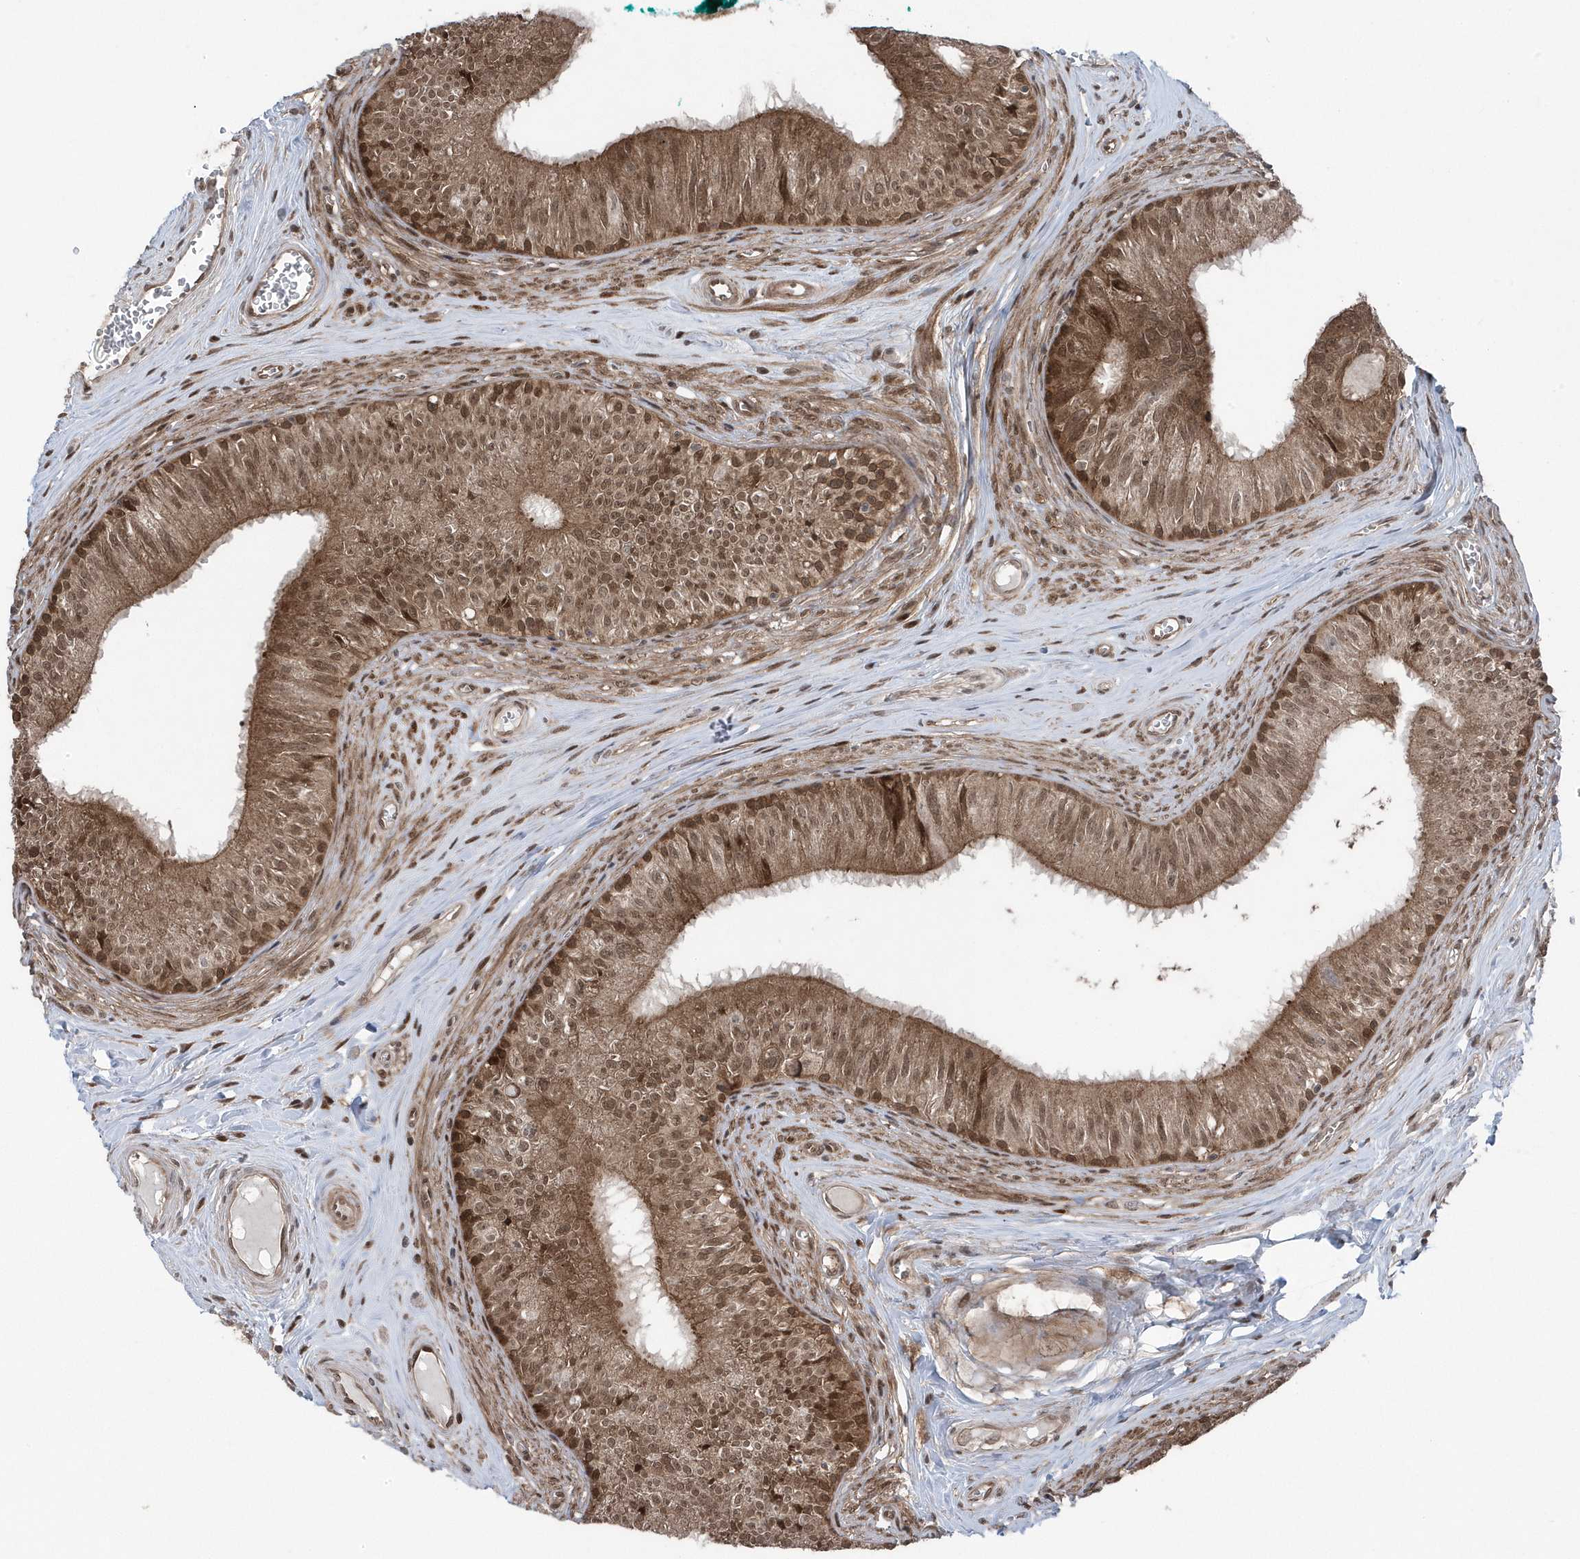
{"staining": {"intensity": "moderate", "quantity": ">75%", "location": "cytoplasmic/membranous,nuclear"}, "tissue": "epididymis", "cell_type": "Glandular cells", "image_type": "normal", "snomed": [{"axis": "morphology", "description": "Normal tissue, NOS"}, {"axis": "topography", "description": "Epididymis"}], "caption": "Human epididymis stained with a protein marker reveals moderate staining in glandular cells.", "gene": "MAPK1IP1L", "patient": {"sex": "male", "age": 46}}